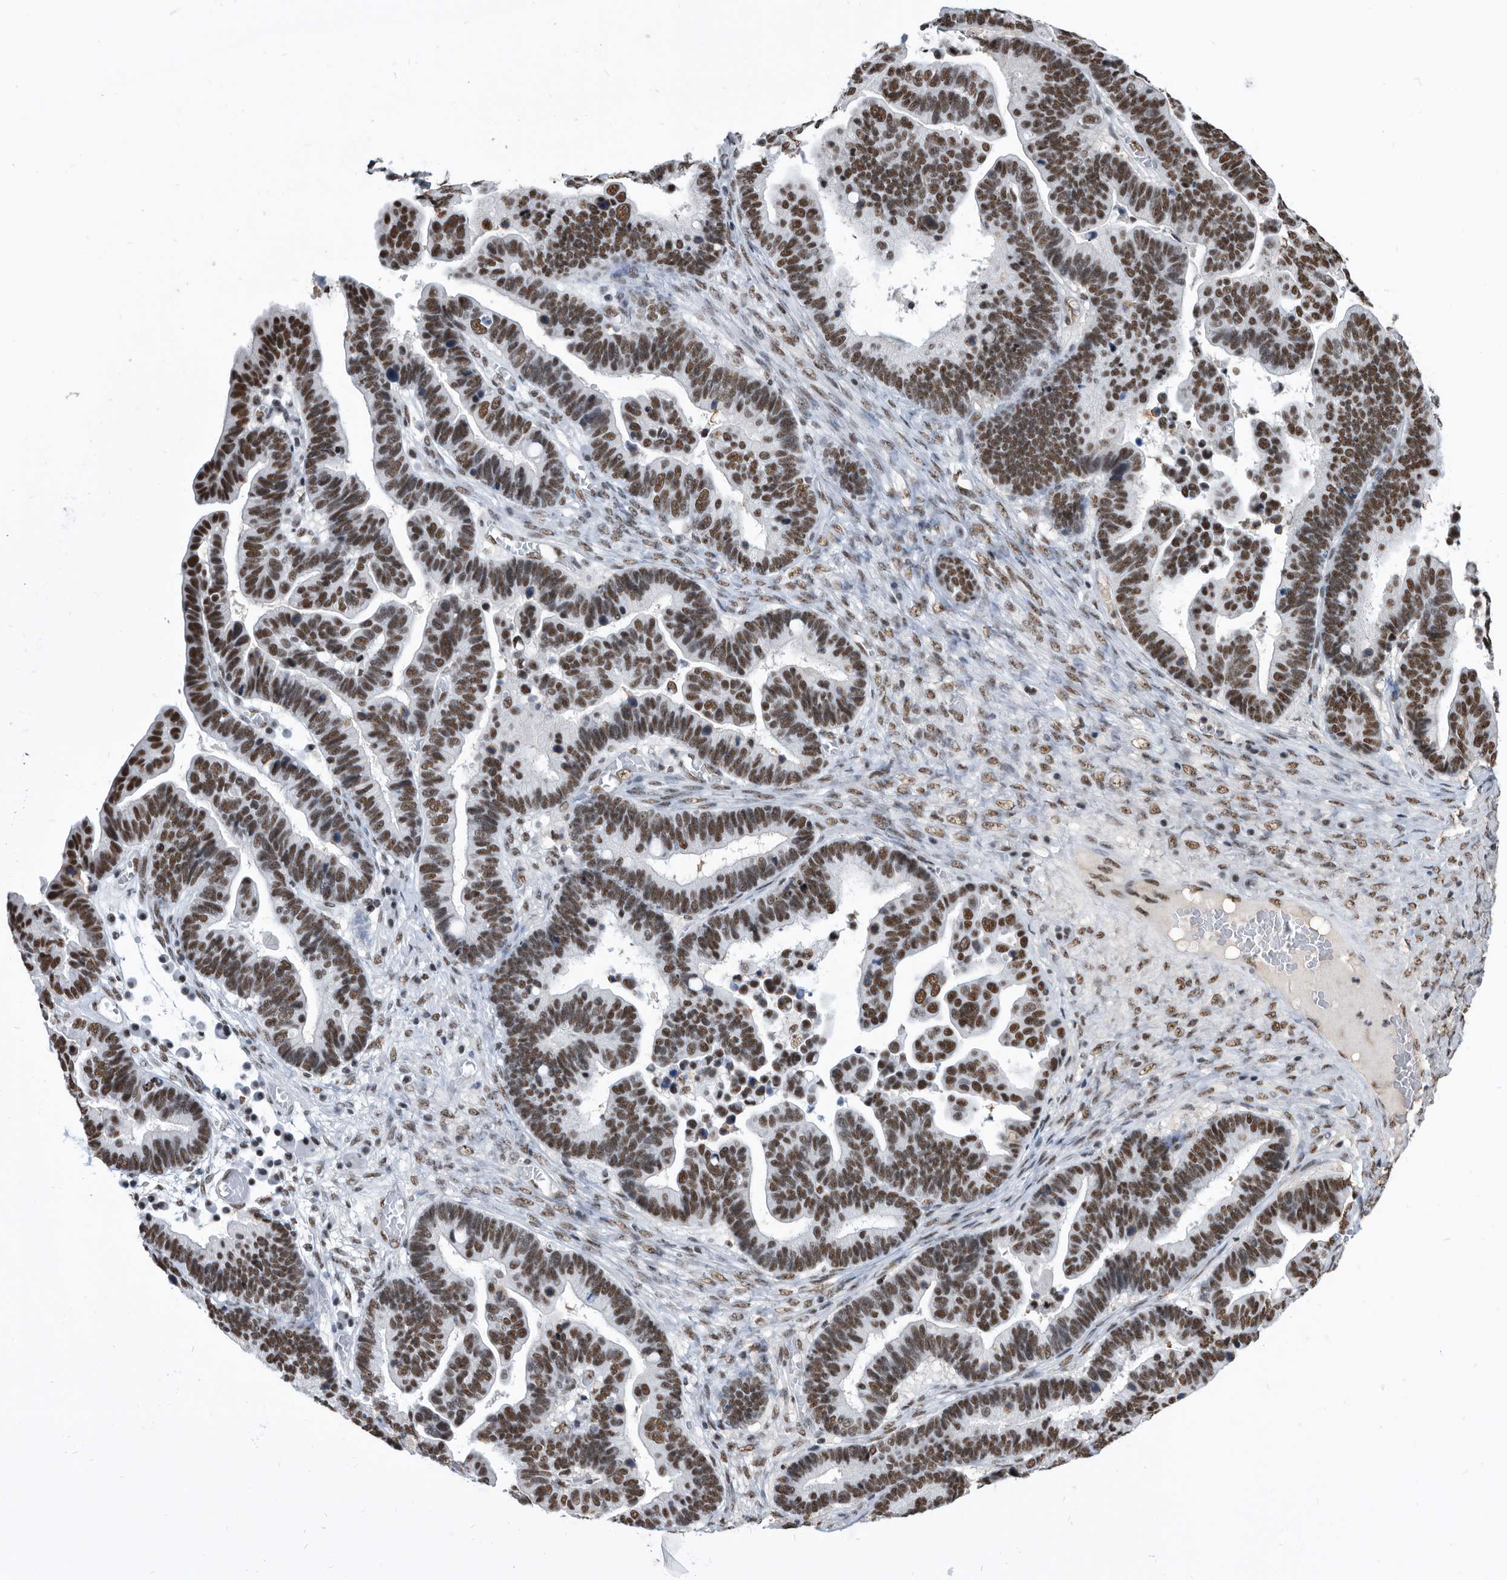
{"staining": {"intensity": "strong", "quantity": ">75%", "location": "nuclear"}, "tissue": "ovarian cancer", "cell_type": "Tumor cells", "image_type": "cancer", "snomed": [{"axis": "morphology", "description": "Cystadenocarcinoma, serous, NOS"}, {"axis": "topography", "description": "Ovary"}], "caption": "This is an image of IHC staining of ovarian cancer (serous cystadenocarcinoma), which shows strong staining in the nuclear of tumor cells.", "gene": "SF3A1", "patient": {"sex": "female", "age": 56}}